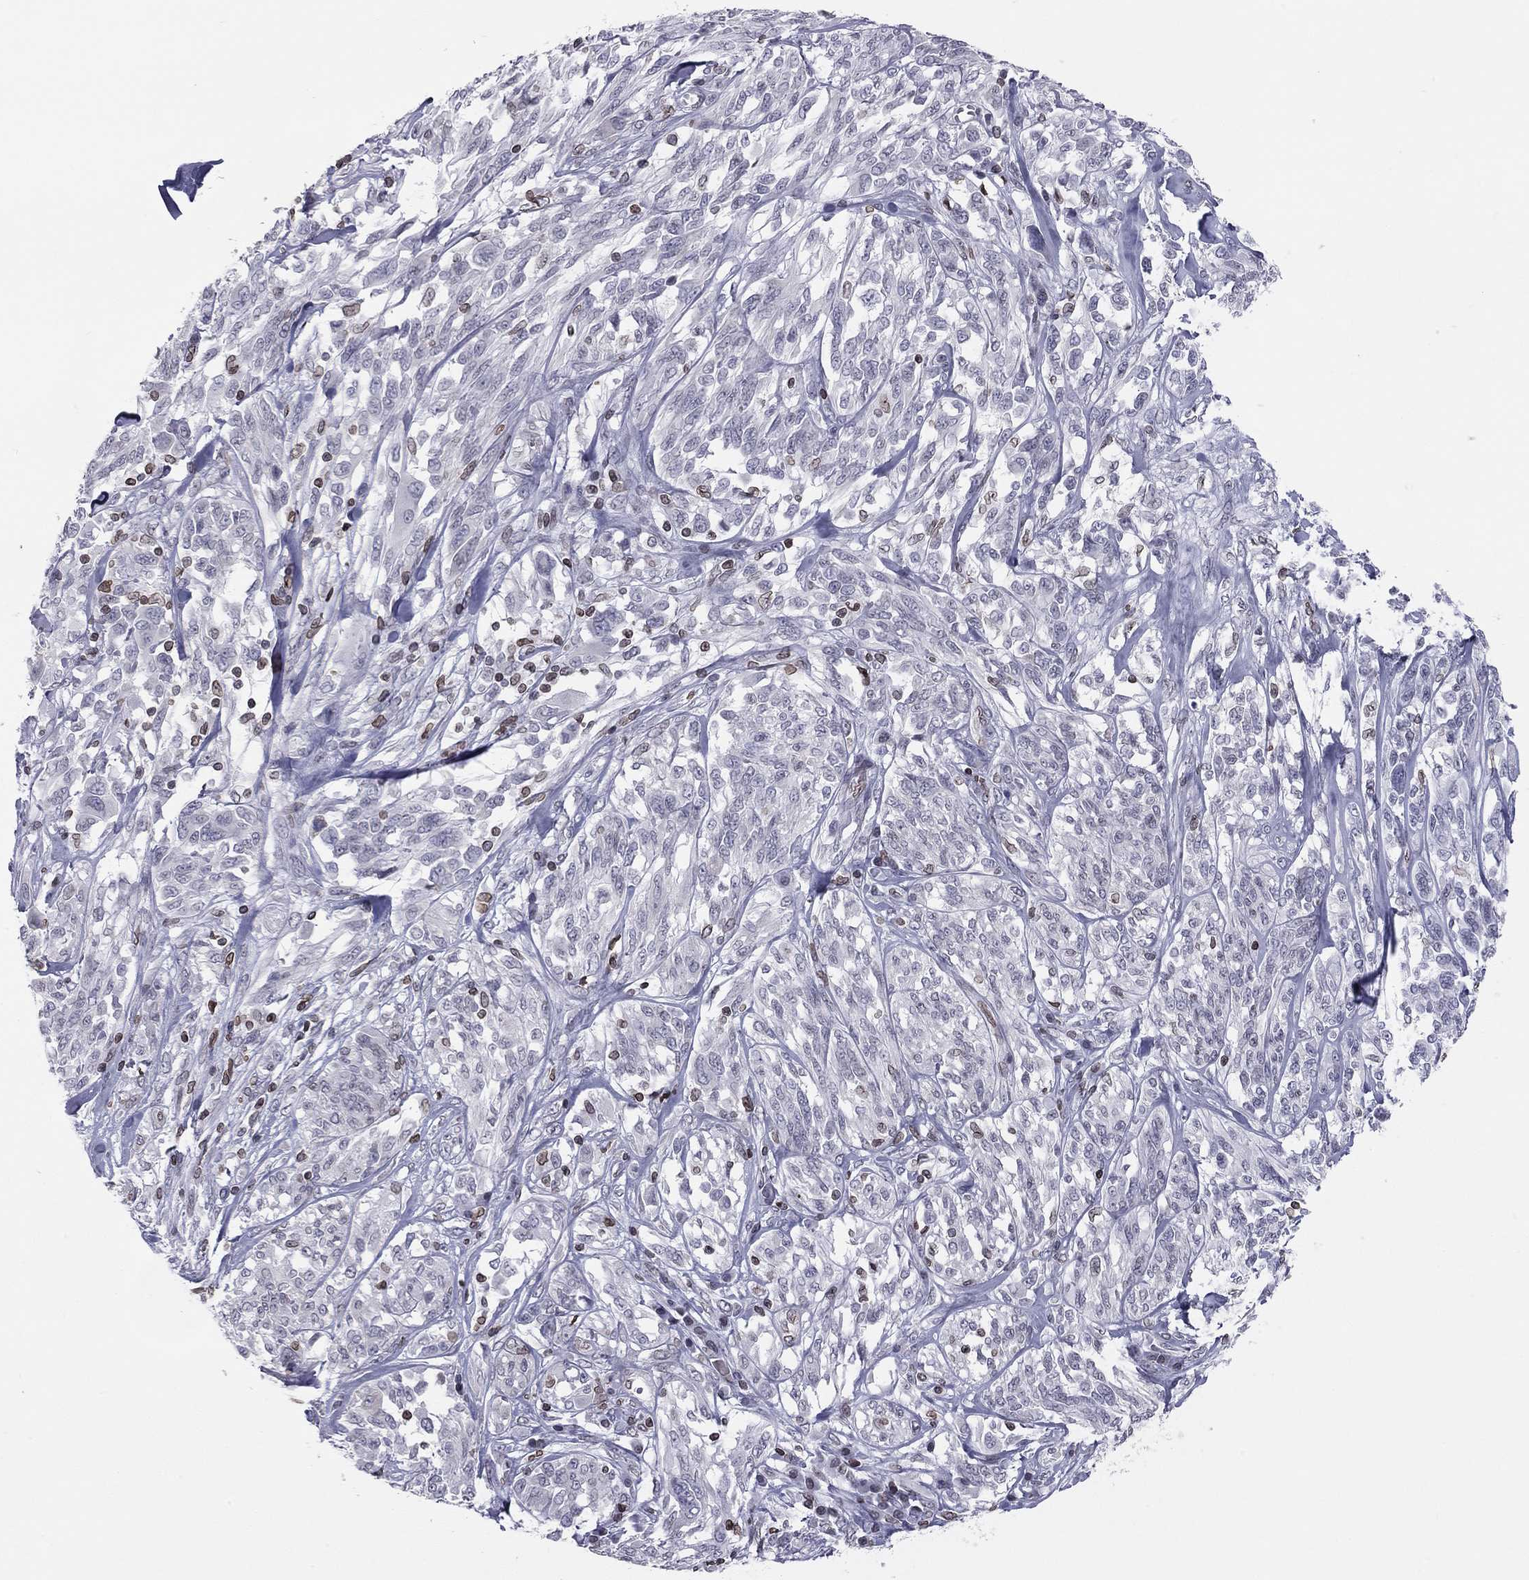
{"staining": {"intensity": "negative", "quantity": "none", "location": "none"}, "tissue": "melanoma", "cell_type": "Tumor cells", "image_type": "cancer", "snomed": [{"axis": "morphology", "description": "Malignant melanoma, NOS"}, {"axis": "topography", "description": "Skin"}], "caption": "The image displays no significant positivity in tumor cells of malignant melanoma.", "gene": "ESPL1", "patient": {"sex": "female", "age": 91}}